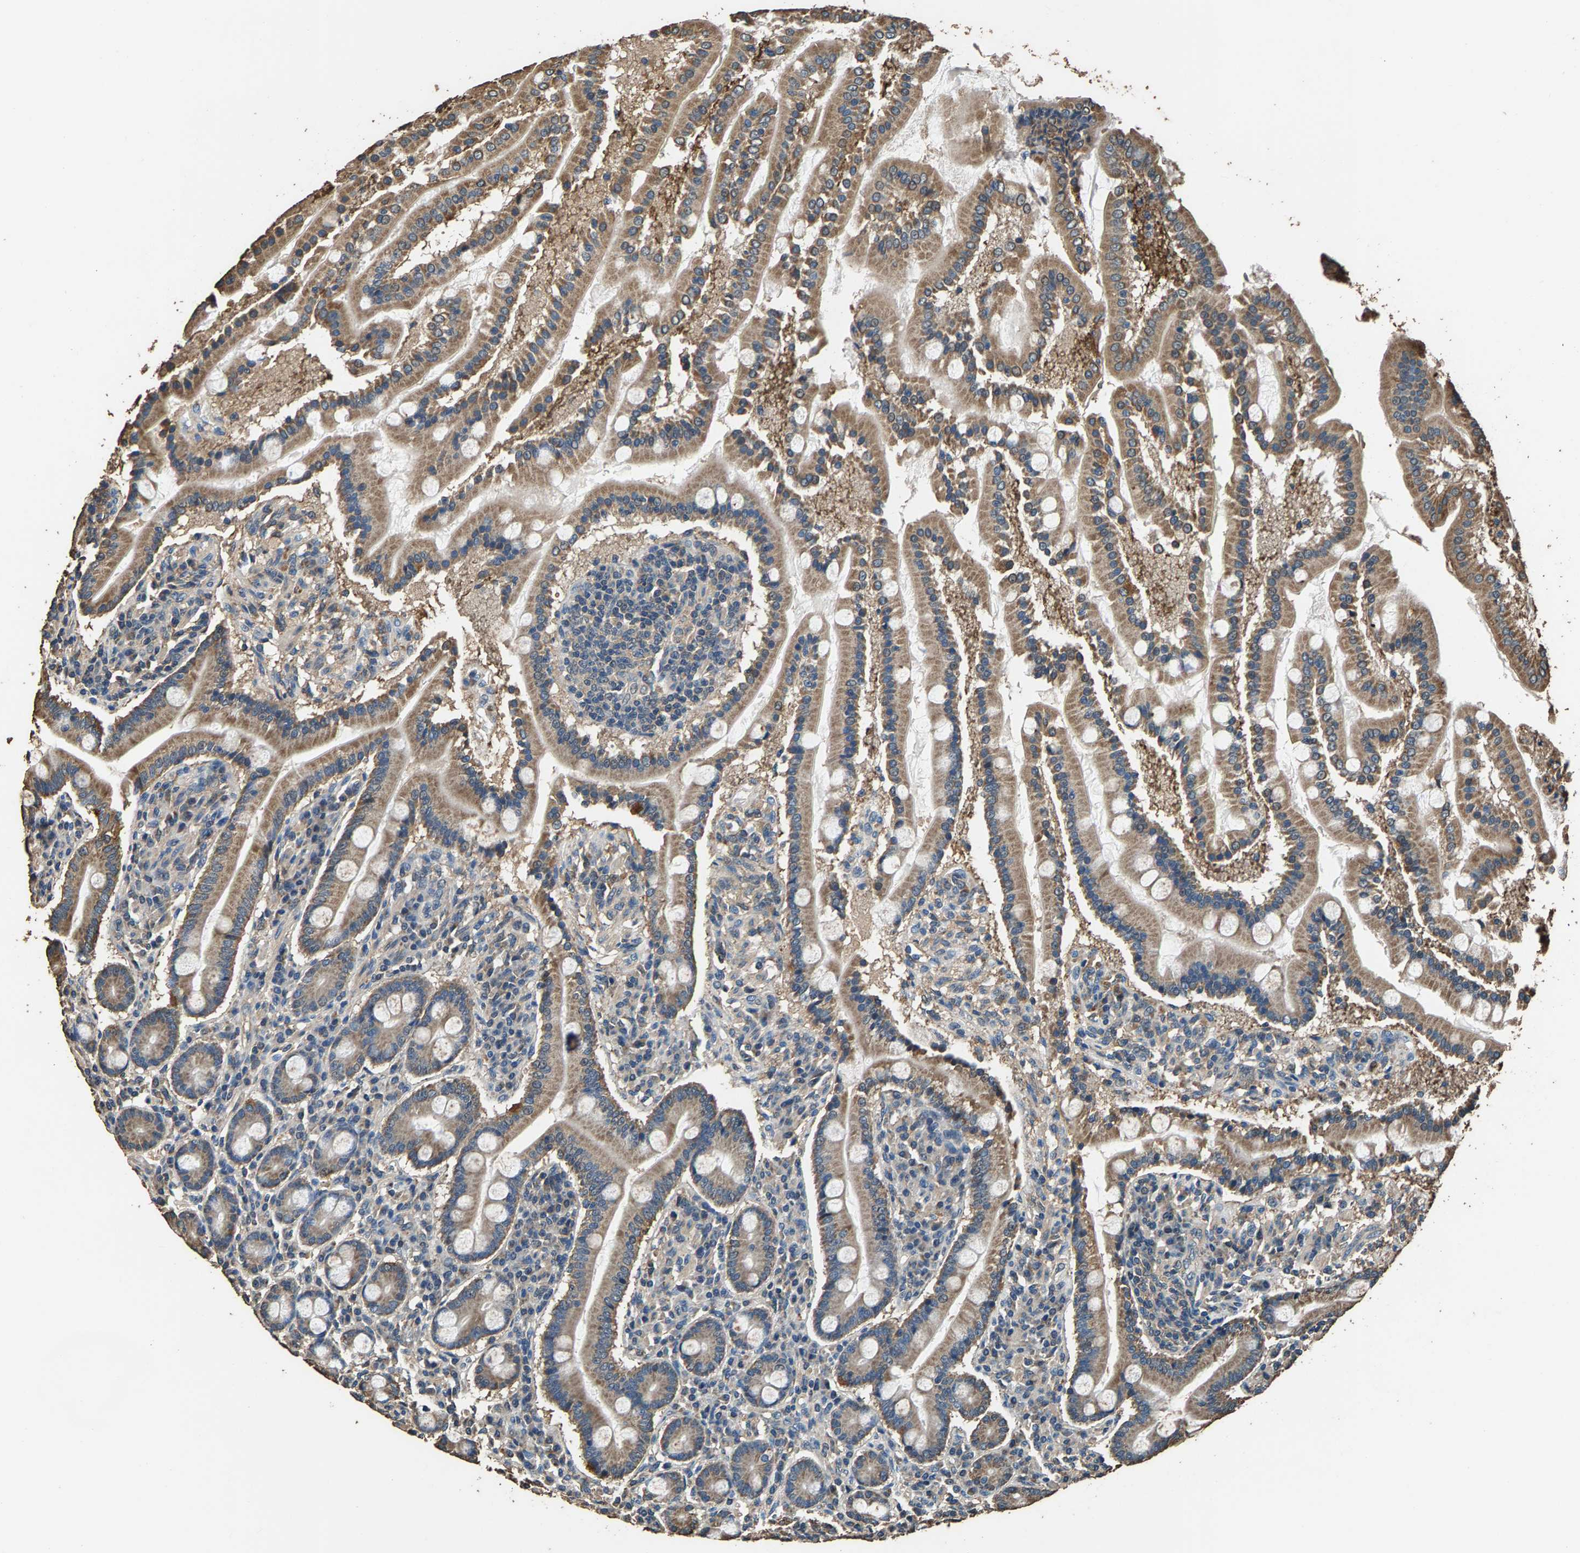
{"staining": {"intensity": "moderate", "quantity": ">75%", "location": "cytoplasmic/membranous"}, "tissue": "duodenum", "cell_type": "Glandular cells", "image_type": "normal", "snomed": [{"axis": "morphology", "description": "Normal tissue, NOS"}, {"axis": "topography", "description": "Duodenum"}], "caption": "Protein expression analysis of benign human duodenum reveals moderate cytoplasmic/membranous positivity in about >75% of glandular cells. The protein of interest is shown in brown color, while the nuclei are stained blue.", "gene": "MRPL27", "patient": {"sex": "male", "age": 50}}